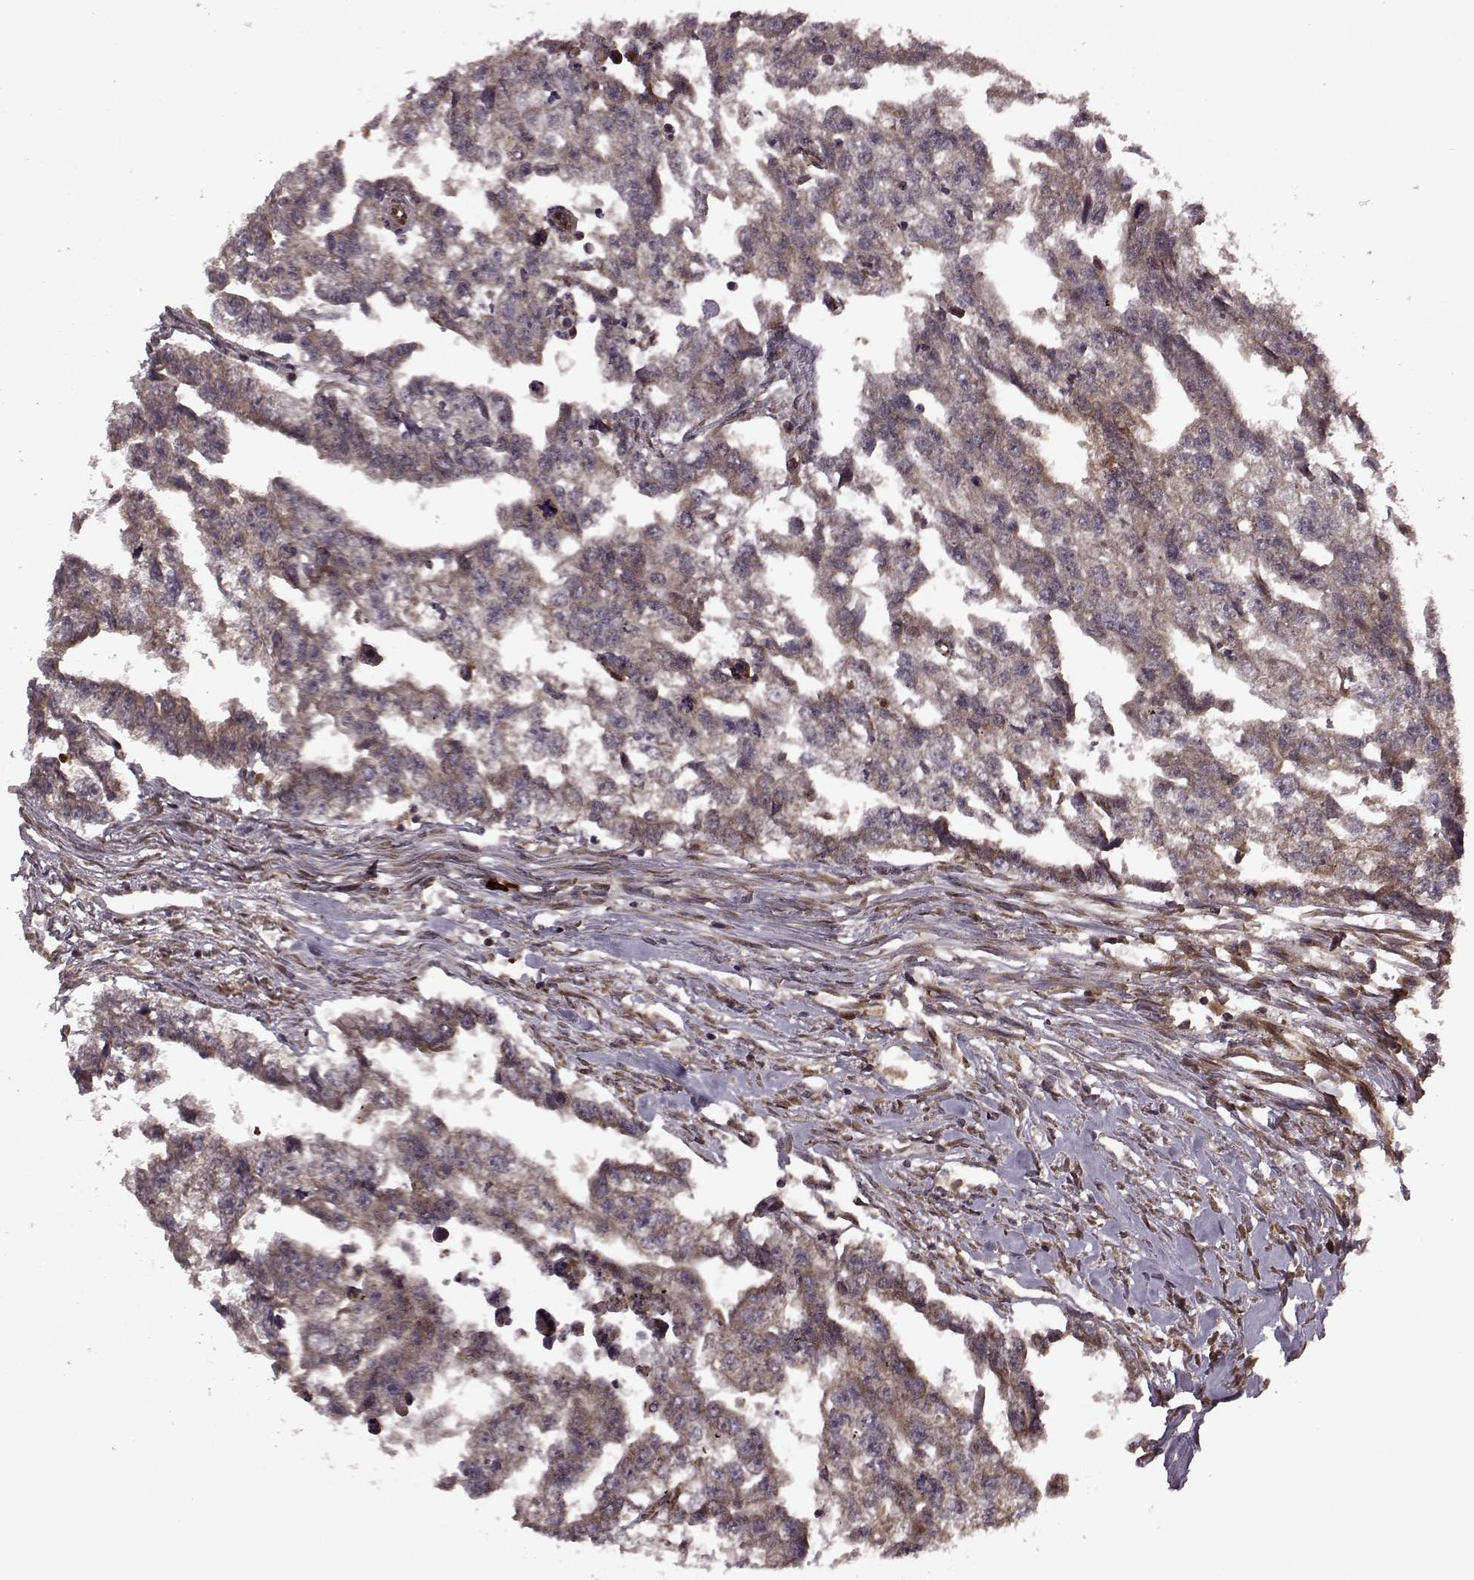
{"staining": {"intensity": "moderate", "quantity": ">75%", "location": "cytoplasmic/membranous"}, "tissue": "testis cancer", "cell_type": "Tumor cells", "image_type": "cancer", "snomed": [{"axis": "morphology", "description": "Carcinoma, Embryonal, NOS"}, {"axis": "morphology", "description": "Teratoma, malignant, NOS"}, {"axis": "topography", "description": "Testis"}], "caption": "Protein staining by IHC displays moderate cytoplasmic/membranous expression in approximately >75% of tumor cells in testis cancer (teratoma (malignant)).", "gene": "AGPAT1", "patient": {"sex": "male", "age": 44}}